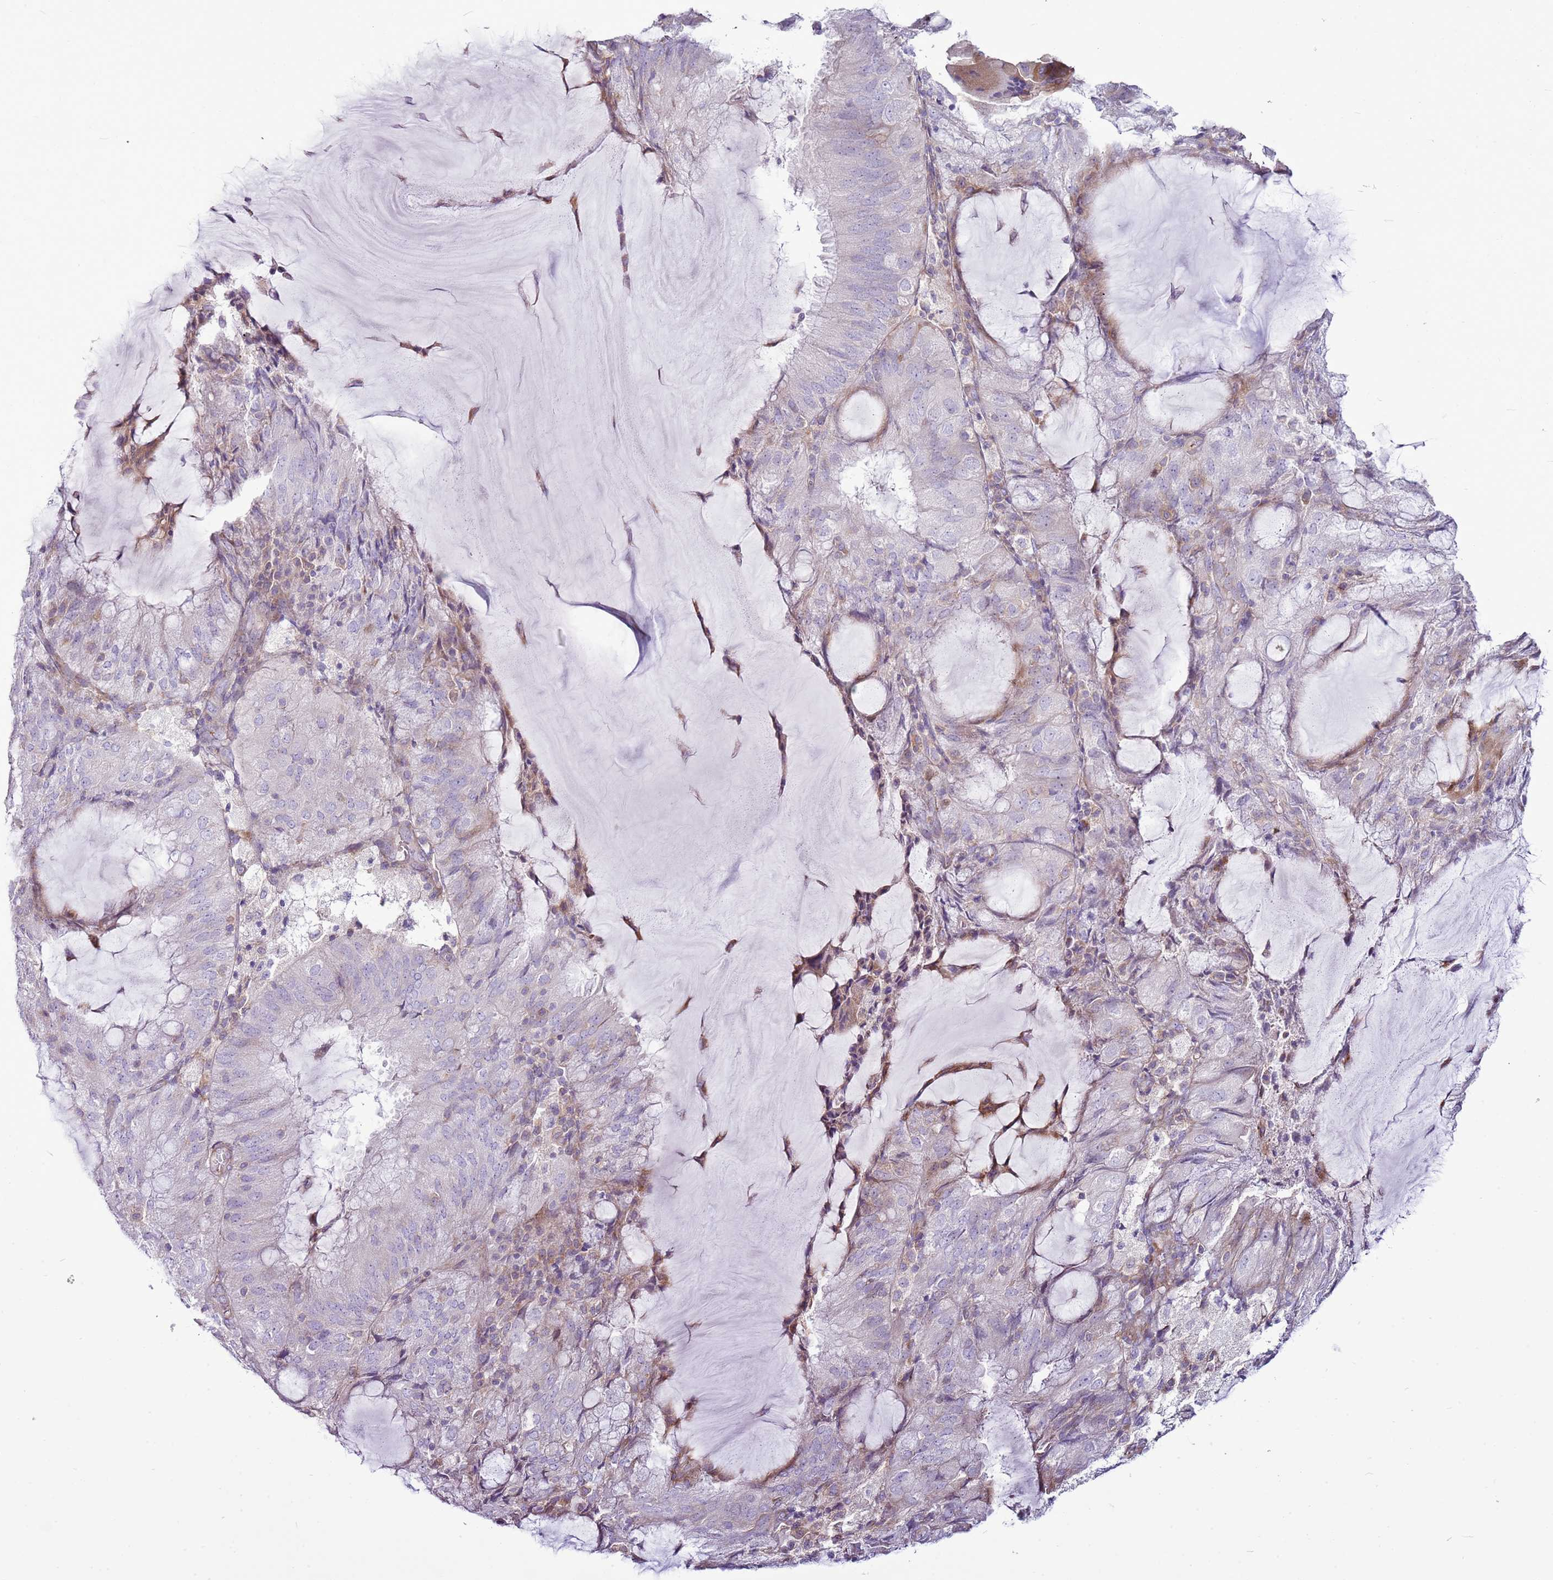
{"staining": {"intensity": "negative", "quantity": "none", "location": "none"}, "tissue": "endometrial cancer", "cell_type": "Tumor cells", "image_type": "cancer", "snomed": [{"axis": "morphology", "description": "Adenocarcinoma, NOS"}, {"axis": "topography", "description": "Endometrium"}], "caption": "Immunohistochemistry micrograph of neoplastic tissue: endometrial adenocarcinoma stained with DAB demonstrates no significant protein expression in tumor cells.", "gene": "CHAC2", "patient": {"sex": "female", "age": 81}}